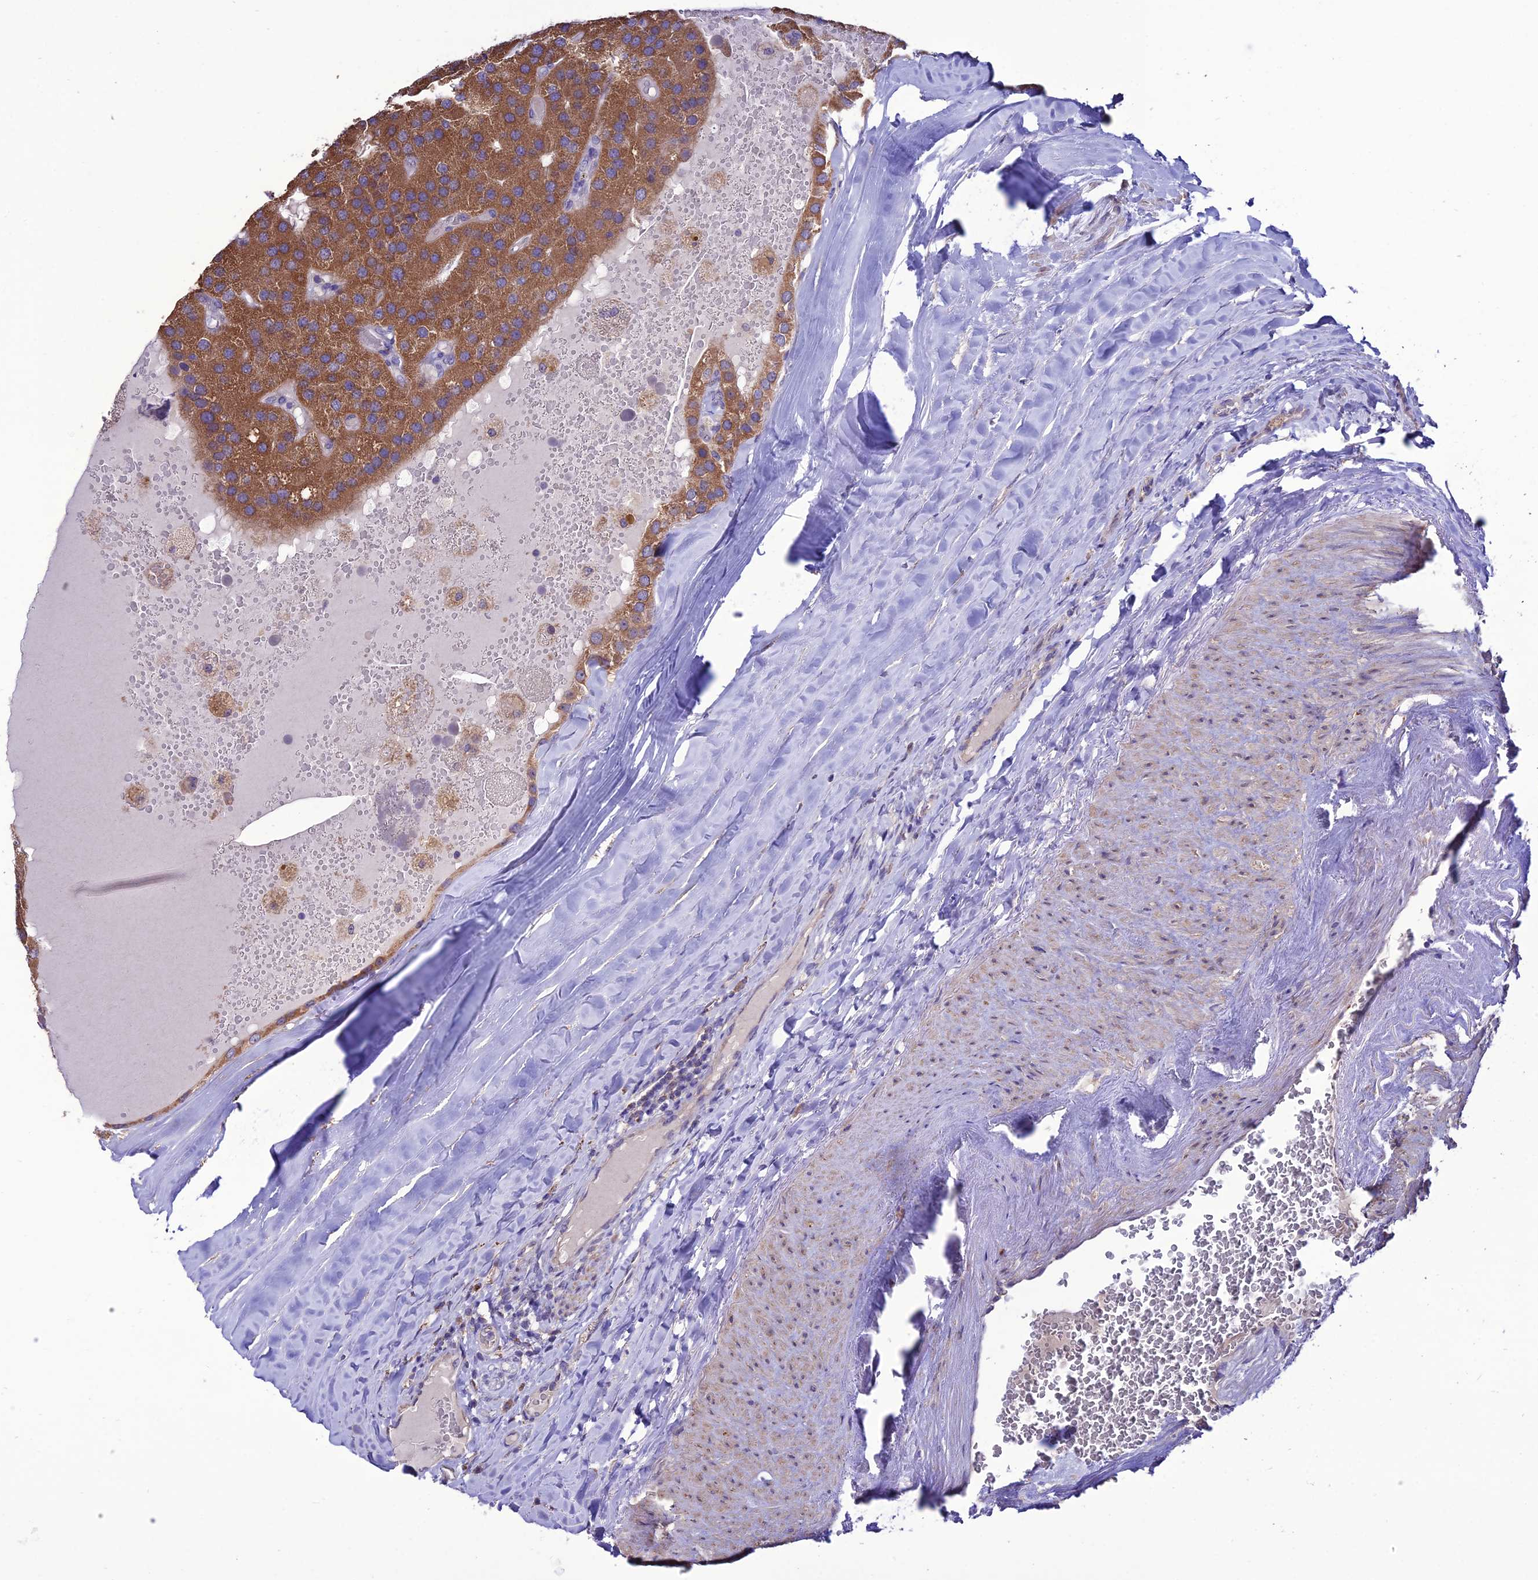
{"staining": {"intensity": "moderate", "quantity": ">75%", "location": "cytoplasmic/membranous"}, "tissue": "parathyroid gland", "cell_type": "Glandular cells", "image_type": "normal", "snomed": [{"axis": "morphology", "description": "Normal tissue, NOS"}, {"axis": "morphology", "description": "Adenoma, NOS"}, {"axis": "topography", "description": "Parathyroid gland"}], "caption": "High-magnification brightfield microscopy of benign parathyroid gland stained with DAB (3,3'-diaminobenzidine) (brown) and counterstained with hematoxylin (blue). glandular cells exhibit moderate cytoplasmic/membranous positivity is seen in approximately>75% of cells.", "gene": "HOGA1", "patient": {"sex": "female", "age": 86}}